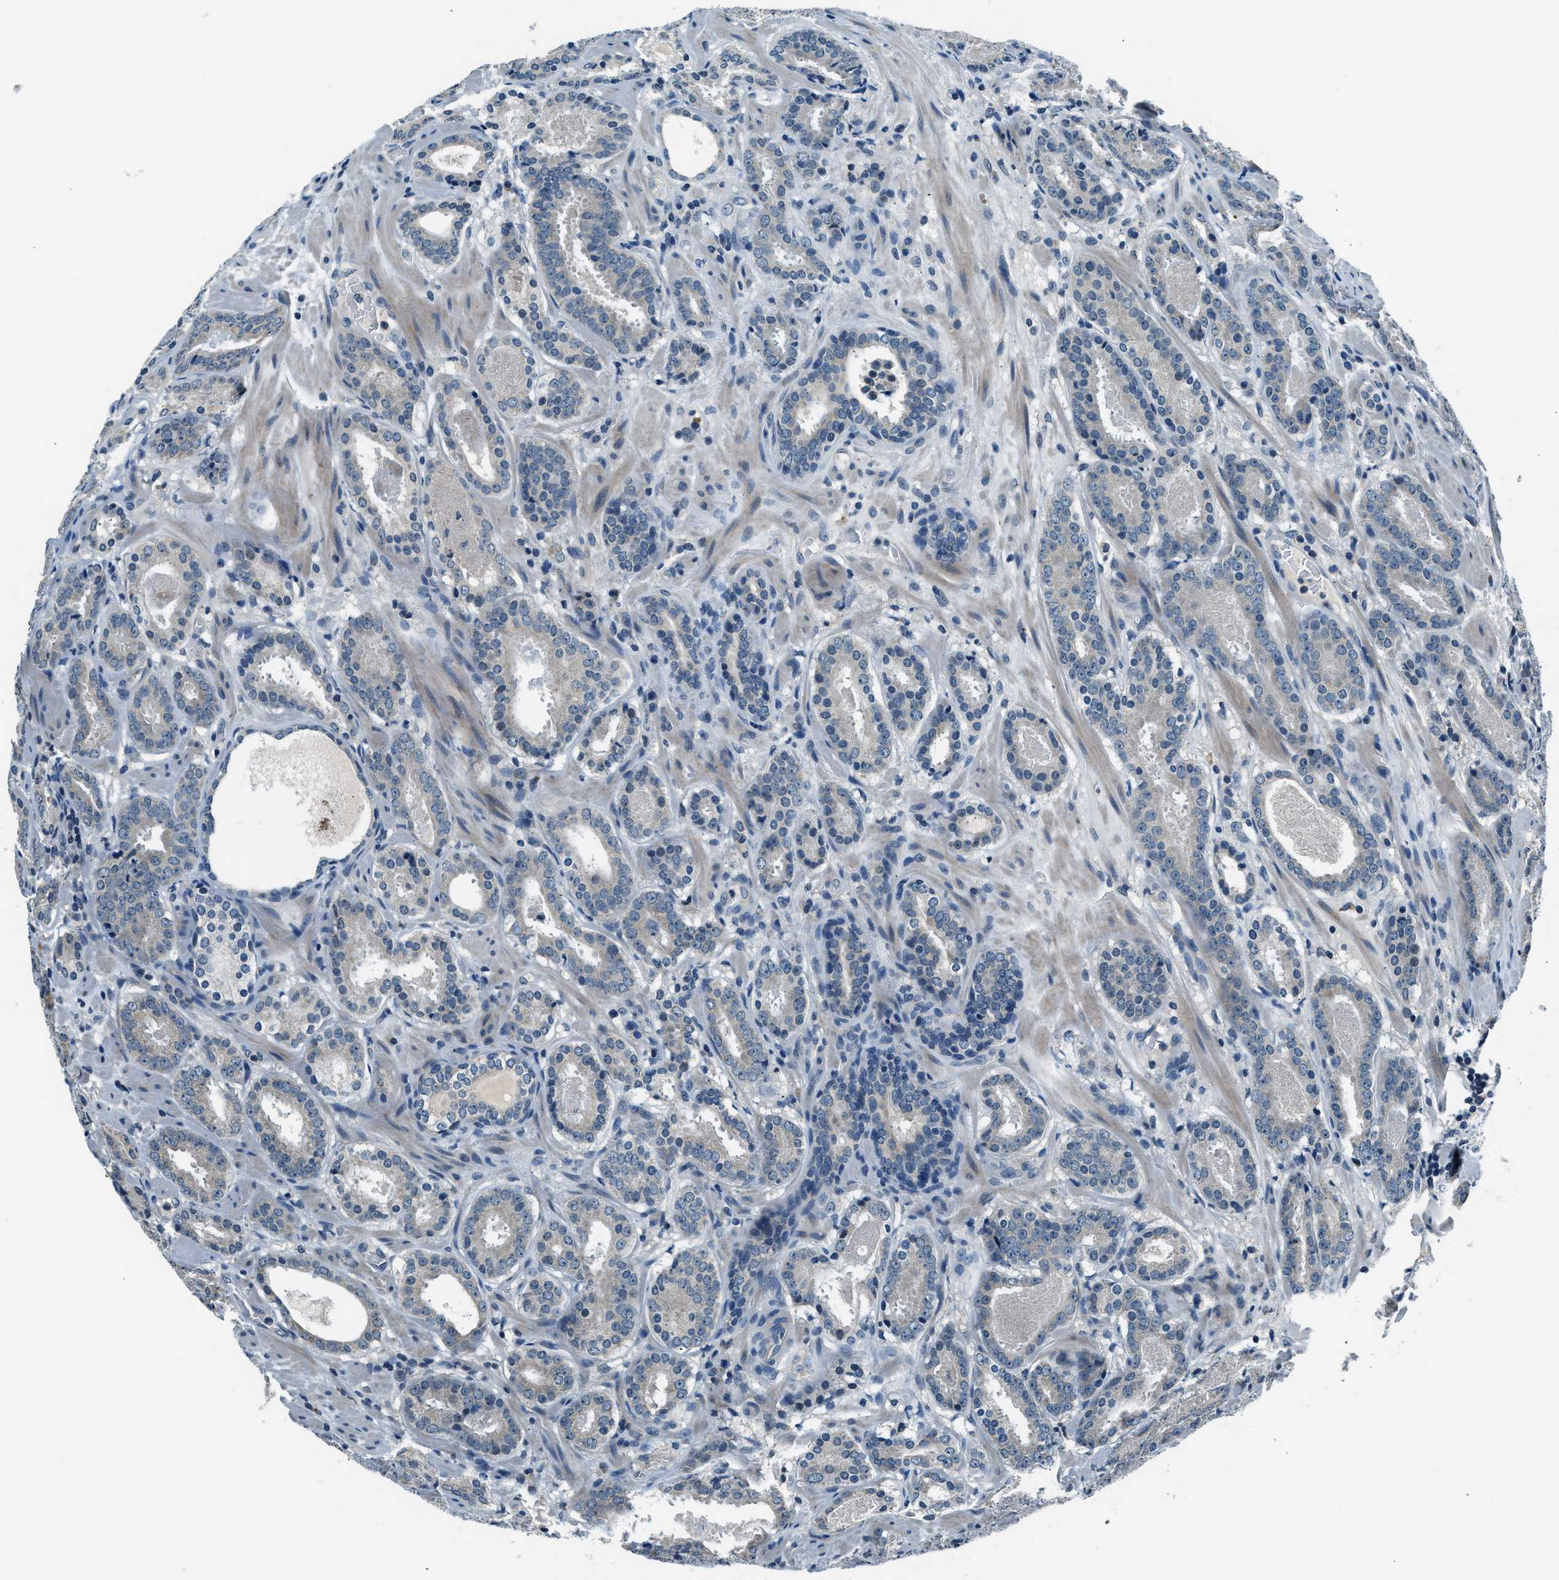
{"staining": {"intensity": "negative", "quantity": "none", "location": "none"}, "tissue": "prostate cancer", "cell_type": "Tumor cells", "image_type": "cancer", "snomed": [{"axis": "morphology", "description": "Adenocarcinoma, Low grade"}, {"axis": "topography", "description": "Prostate"}], "caption": "A photomicrograph of low-grade adenocarcinoma (prostate) stained for a protein shows no brown staining in tumor cells.", "gene": "NME8", "patient": {"sex": "male", "age": 69}}